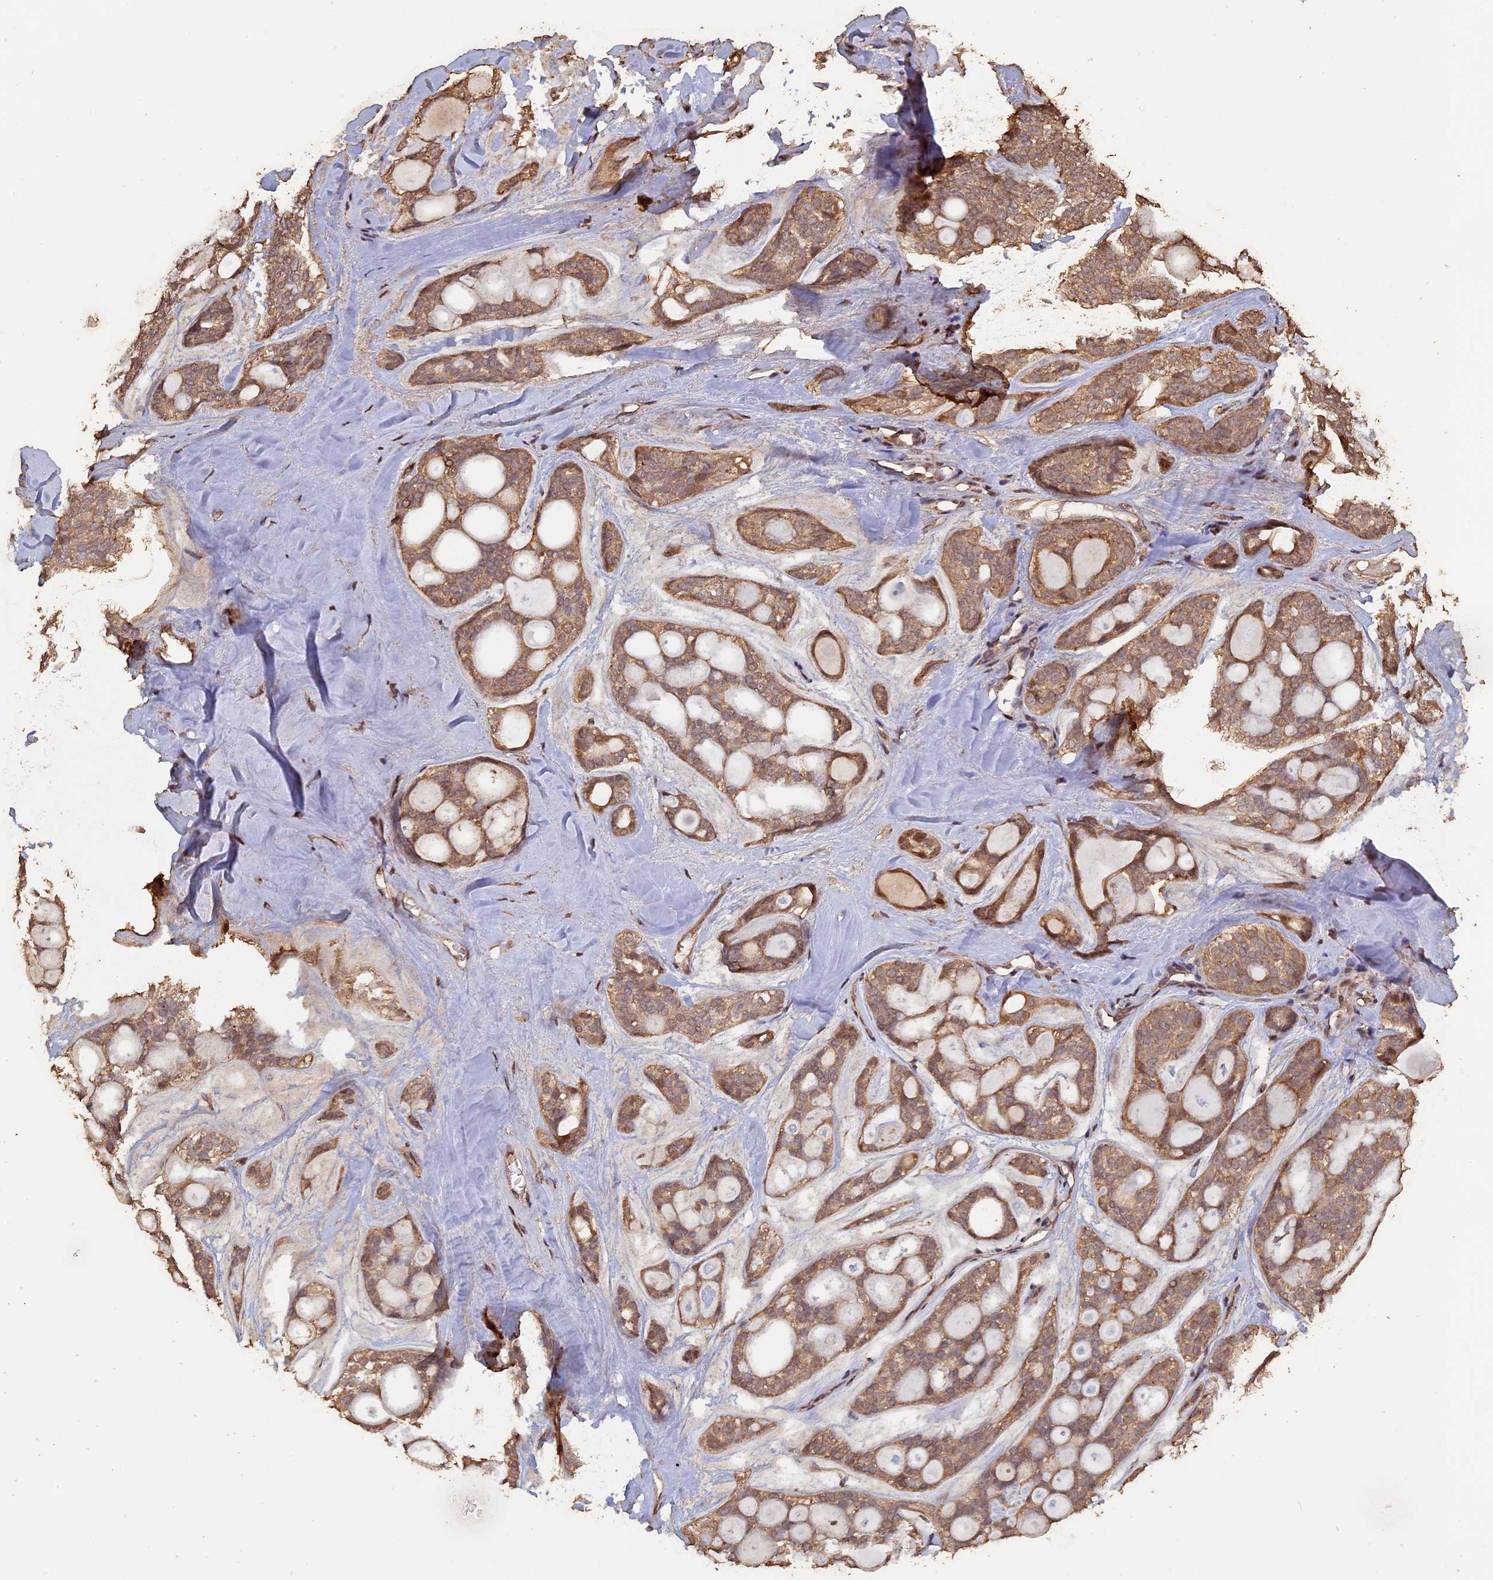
{"staining": {"intensity": "moderate", "quantity": ">75%", "location": "cytoplasmic/membranous"}, "tissue": "head and neck cancer", "cell_type": "Tumor cells", "image_type": "cancer", "snomed": [{"axis": "morphology", "description": "Adenocarcinoma, NOS"}, {"axis": "topography", "description": "Head-Neck"}], "caption": "Human head and neck cancer stained for a protein (brown) displays moderate cytoplasmic/membranous positive staining in approximately >75% of tumor cells.", "gene": "HUNK", "patient": {"sex": "male", "age": 66}}